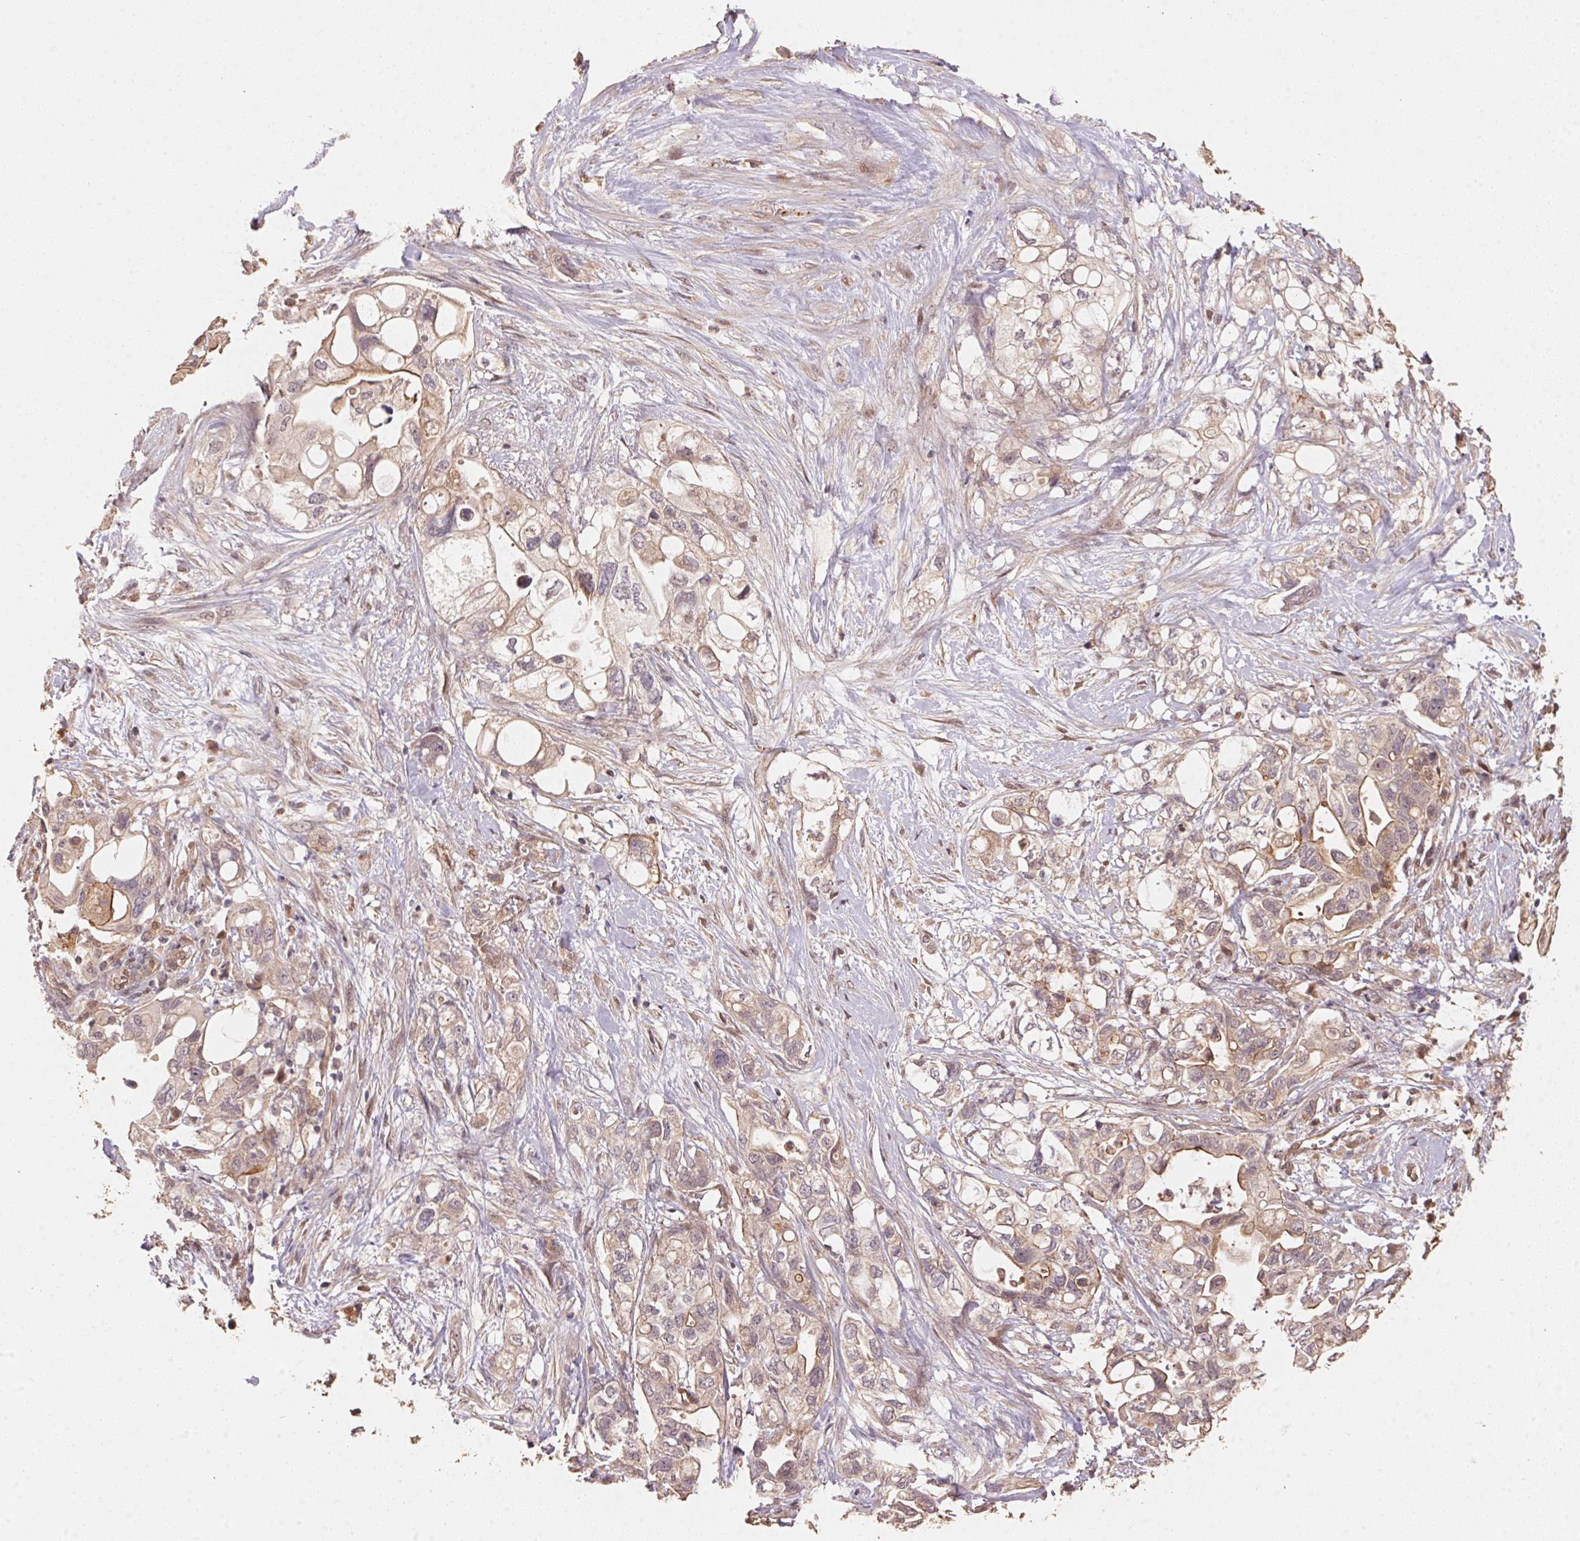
{"staining": {"intensity": "weak", "quantity": "25%-75%", "location": "cytoplasmic/membranous"}, "tissue": "pancreatic cancer", "cell_type": "Tumor cells", "image_type": "cancer", "snomed": [{"axis": "morphology", "description": "Adenocarcinoma, NOS"}, {"axis": "topography", "description": "Pancreas"}], "caption": "A low amount of weak cytoplasmic/membranous expression is present in about 25%-75% of tumor cells in pancreatic cancer (adenocarcinoma) tissue. The staining was performed using DAB (3,3'-diaminobenzidine) to visualize the protein expression in brown, while the nuclei were stained in blue with hematoxylin (Magnification: 20x).", "gene": "TMEM222", "patient": {"sex": "female", "age": 72}}